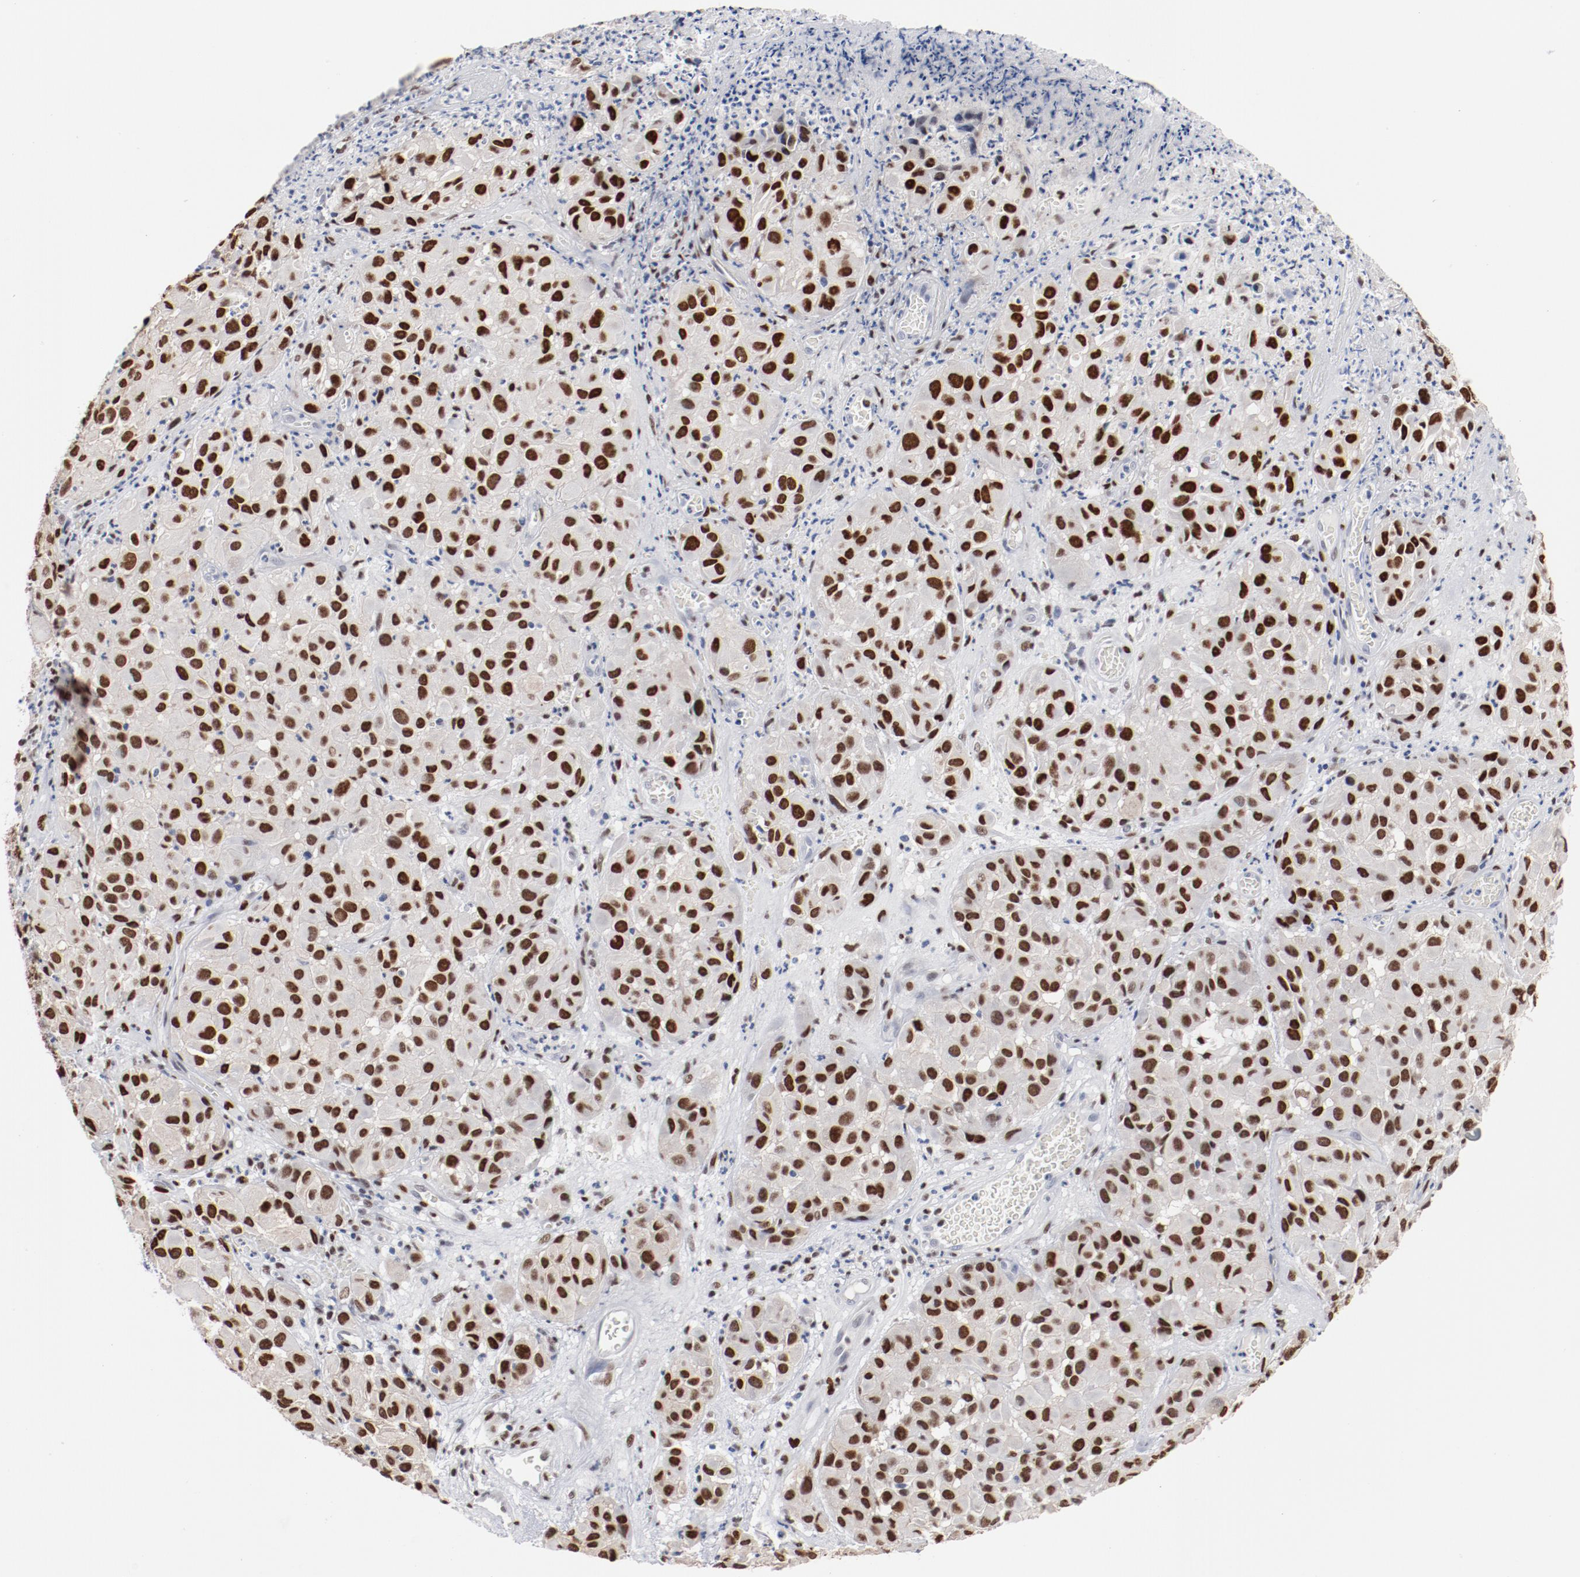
{"staining": {"intensity": "strong", "quantity": ">75%", "location": "nuclear"}, "tissue": "melanoma", "cell_type": "Tumor cells", "image_type": "cancer", "snomed": [{"axis": "morphology", "description": "Malignant melanoma, NOS"}, {"axis": "topography", "description": "Skin"}], "caption": "Tumor cells exhibit high levels of strong nuclear staining in about >75% of cells in melanoma.", "gene": "ZEB2", "patient": {"sex": "female", "age": 21}}